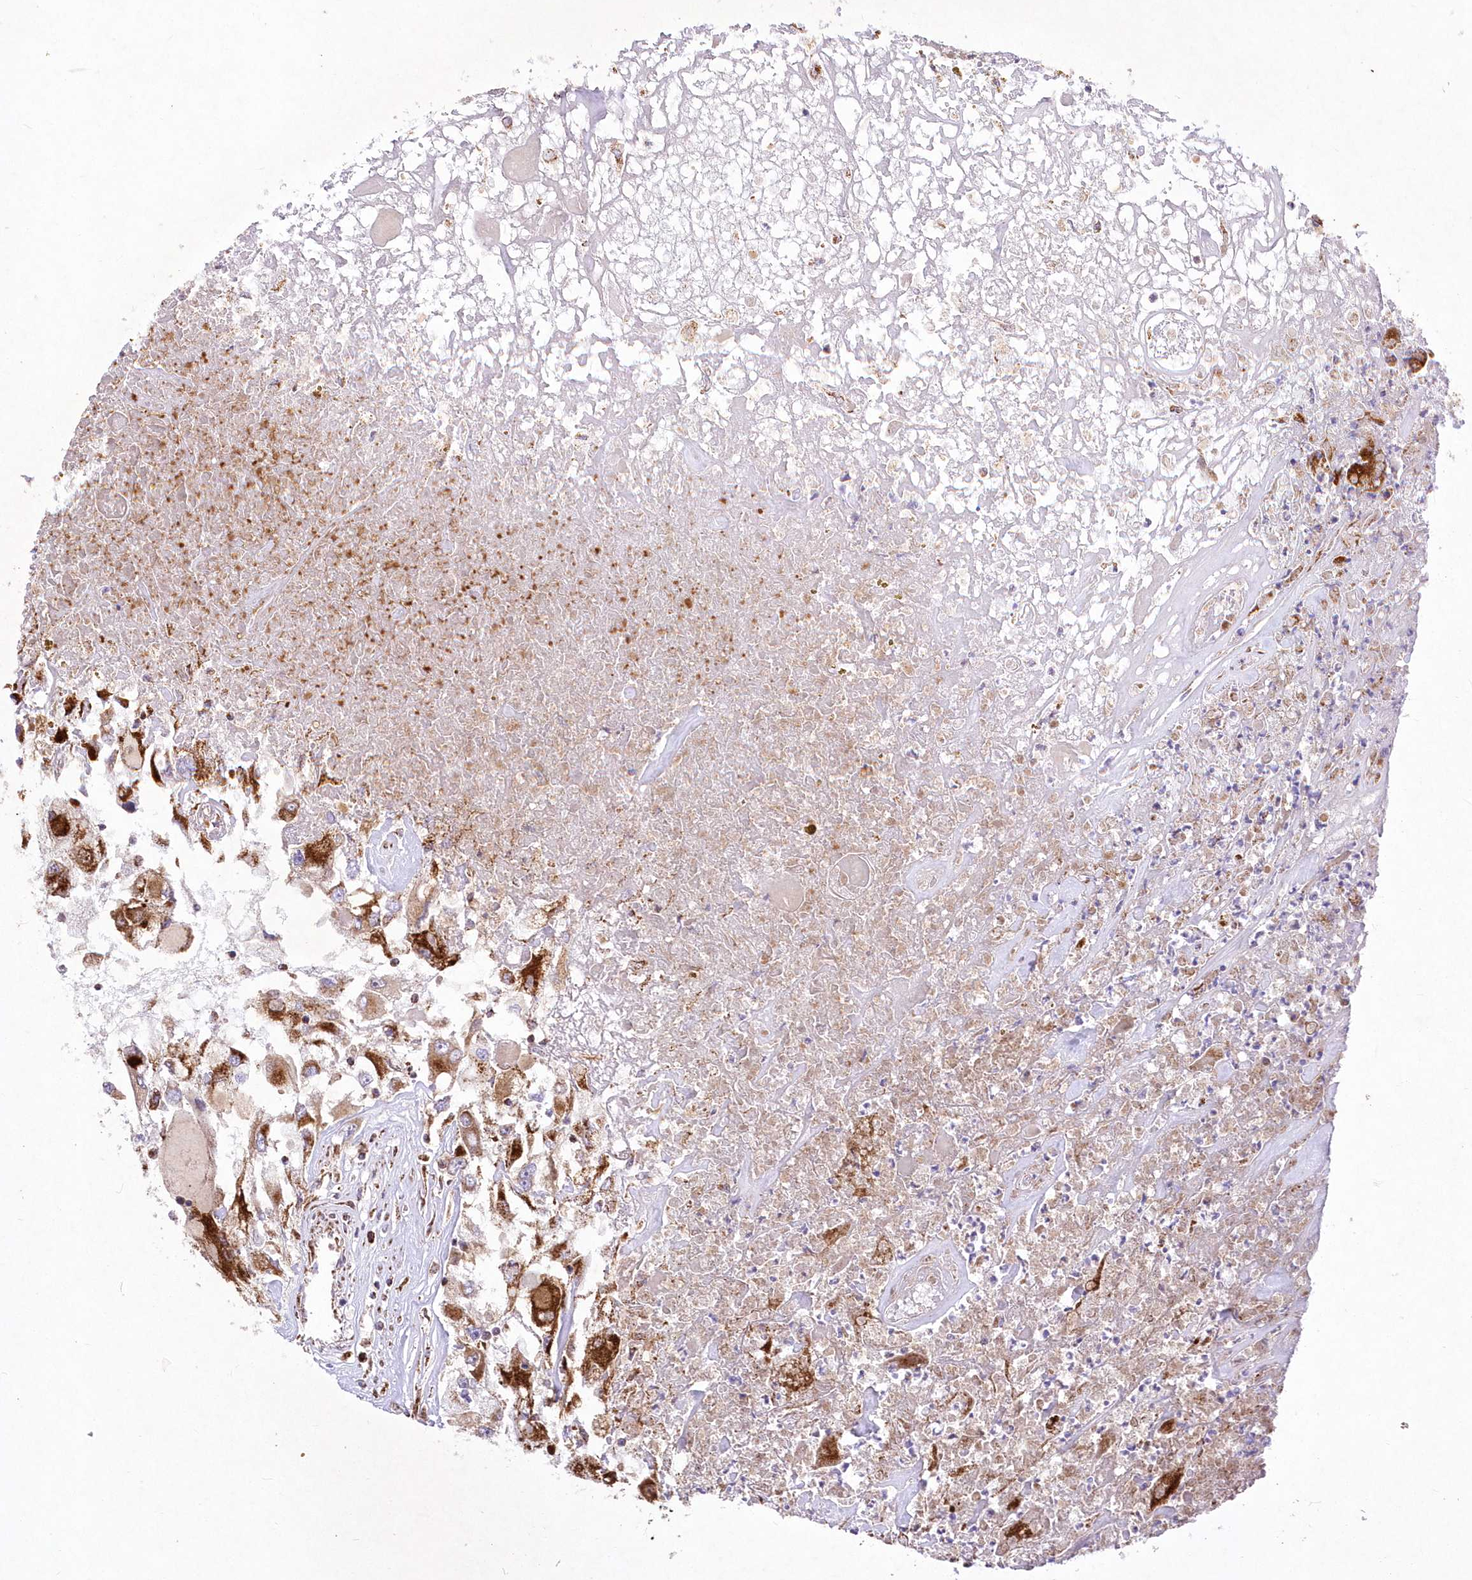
{"staining": {"intensity": "strong", "quantity": ">75%", "location": "cytoplasmic/membranous"}, "tissue": "renal cancer", "cell_type": "Tumor cells", "image_type": "cancer", "snomed": [{"axis": "morphology", "description": "Adenocarcinoma, NOS"}, {"axis": "topography", "description": "Kidney"}], "caption": "An IHC histopathology image of neoplastic tissue is shown. Protein staining in brown highlights strong cytoplasmic/membranous positivity in renal cancer within tumor cells.", "gene": "ASNSD1", "patient": {"sex": "female", "age": 52}}